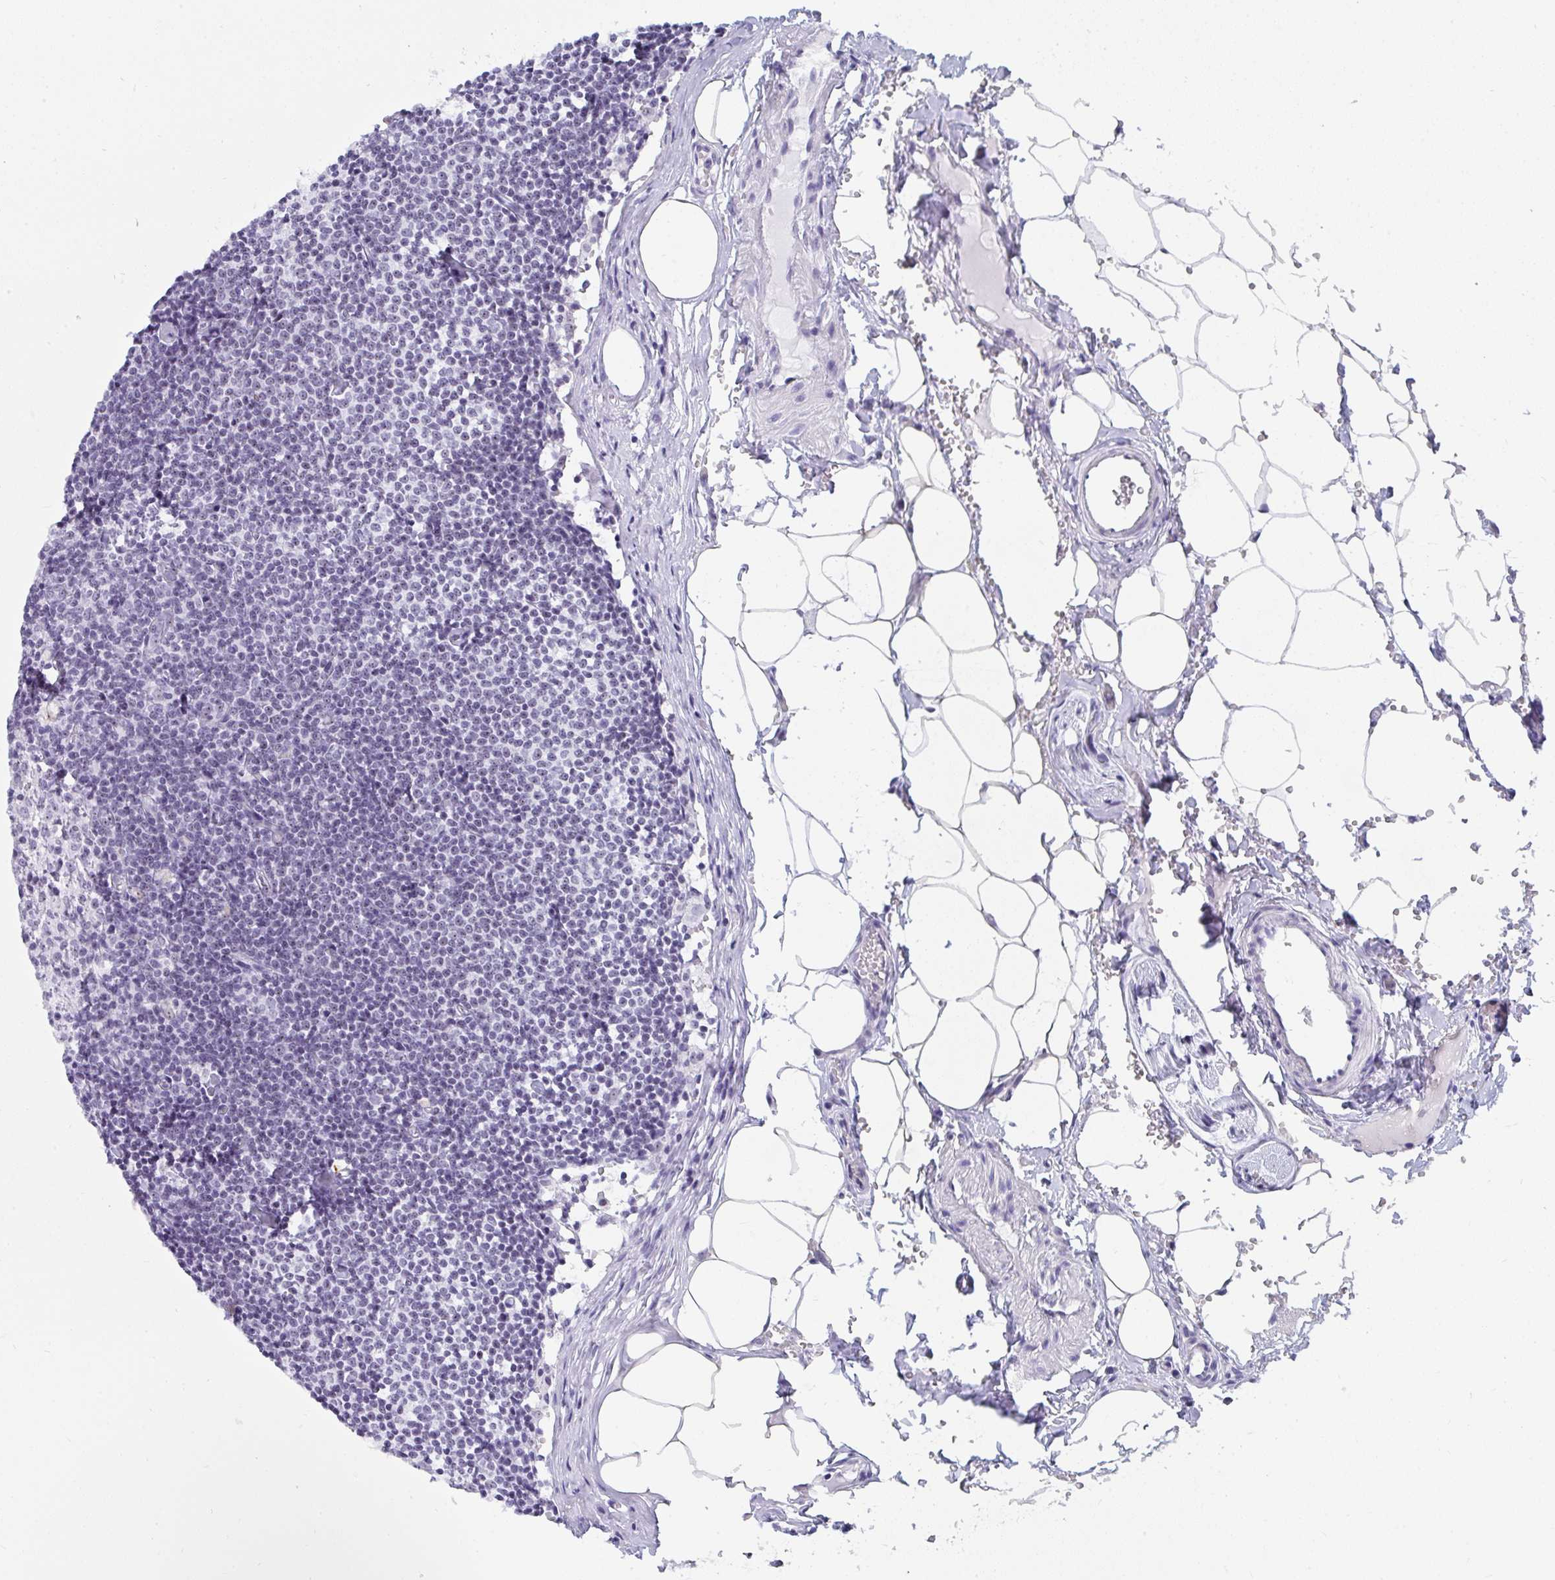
{"staining": {"intensity": "moderate", "quantity": "<25%", "location": "nuclear"}, "tissue": "lymph node", "cell_type": "Germinal center cells", "image_type": "normal", "snomed": [{"axis": "morphology", "description": "Normal tissue, NOS"}, {"axis": "topography", "description": "Lymph node"}], "caption": "Normal lymph node reveals moderate nuclear staining in about <25% of germinal center cells, visualized by immunohistochemistry. (Stains: DAB (3,3'-diaminobenzidine) in brown, nuclei in blue, Microscopy: brightfield microscopy at high magnification).", "gene": "NOP10", "patient": {"sex": "male", "age": 49}}